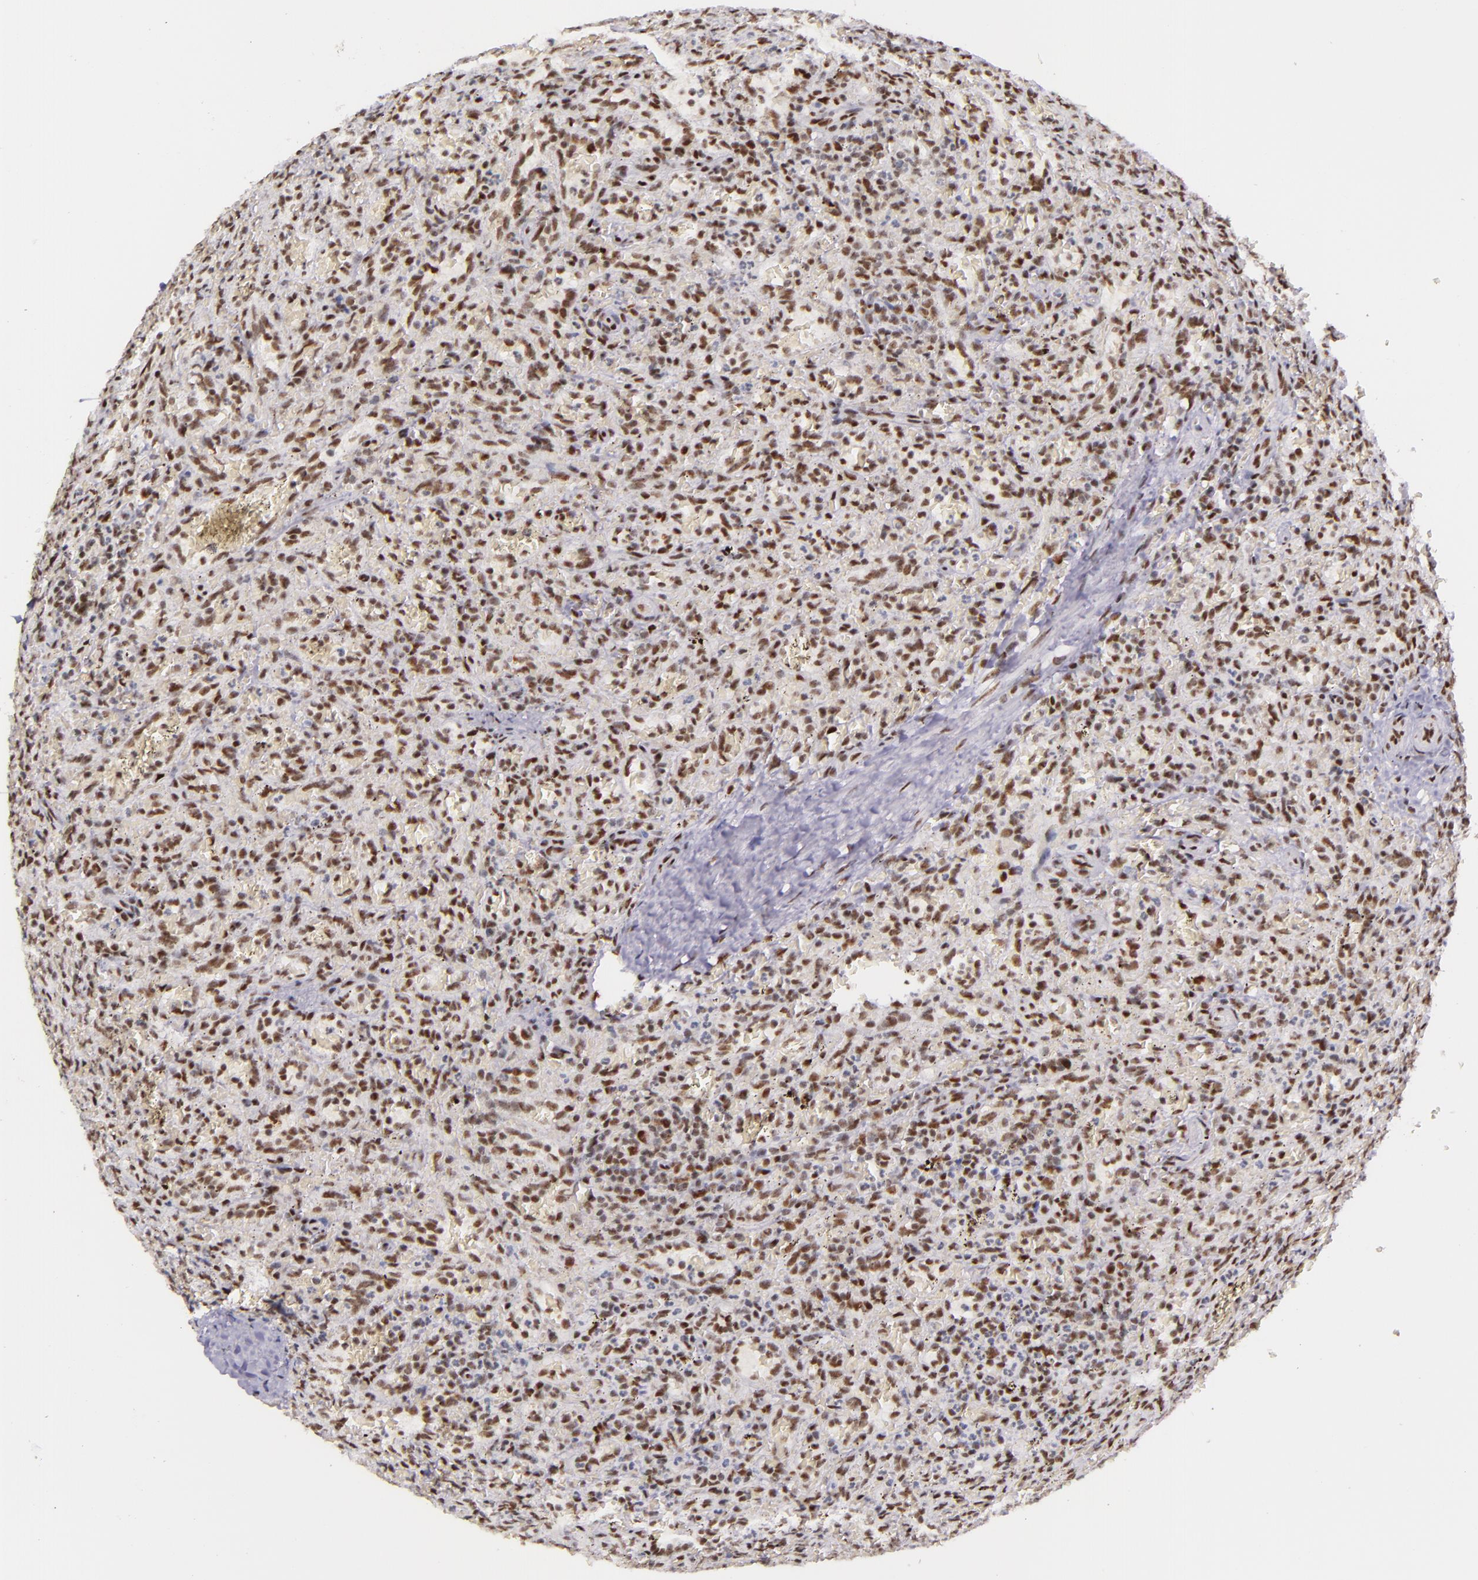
{"staining": {"intensity": "strong", "quantity": ">75%", "location": "nuclear"}, "tissue": "lymphoma", "cell_type": "Tumor cells", "image_type": "cancer", "snomed": [{"axis": "morphology", "description": "Malignant lymphoma, non-Hodgkin's type, Low grade"}, {"axis": "topography", "description": "Spleen"}], "caption": "Low-grade malignant lymphoma, non-Hodgkin's type stained with a brown dye displays strong nuclear positive expression in approximately >75% of tumor cells.", "gene": "GPKOW", "patient": {"sex": "female", "age": 64}}